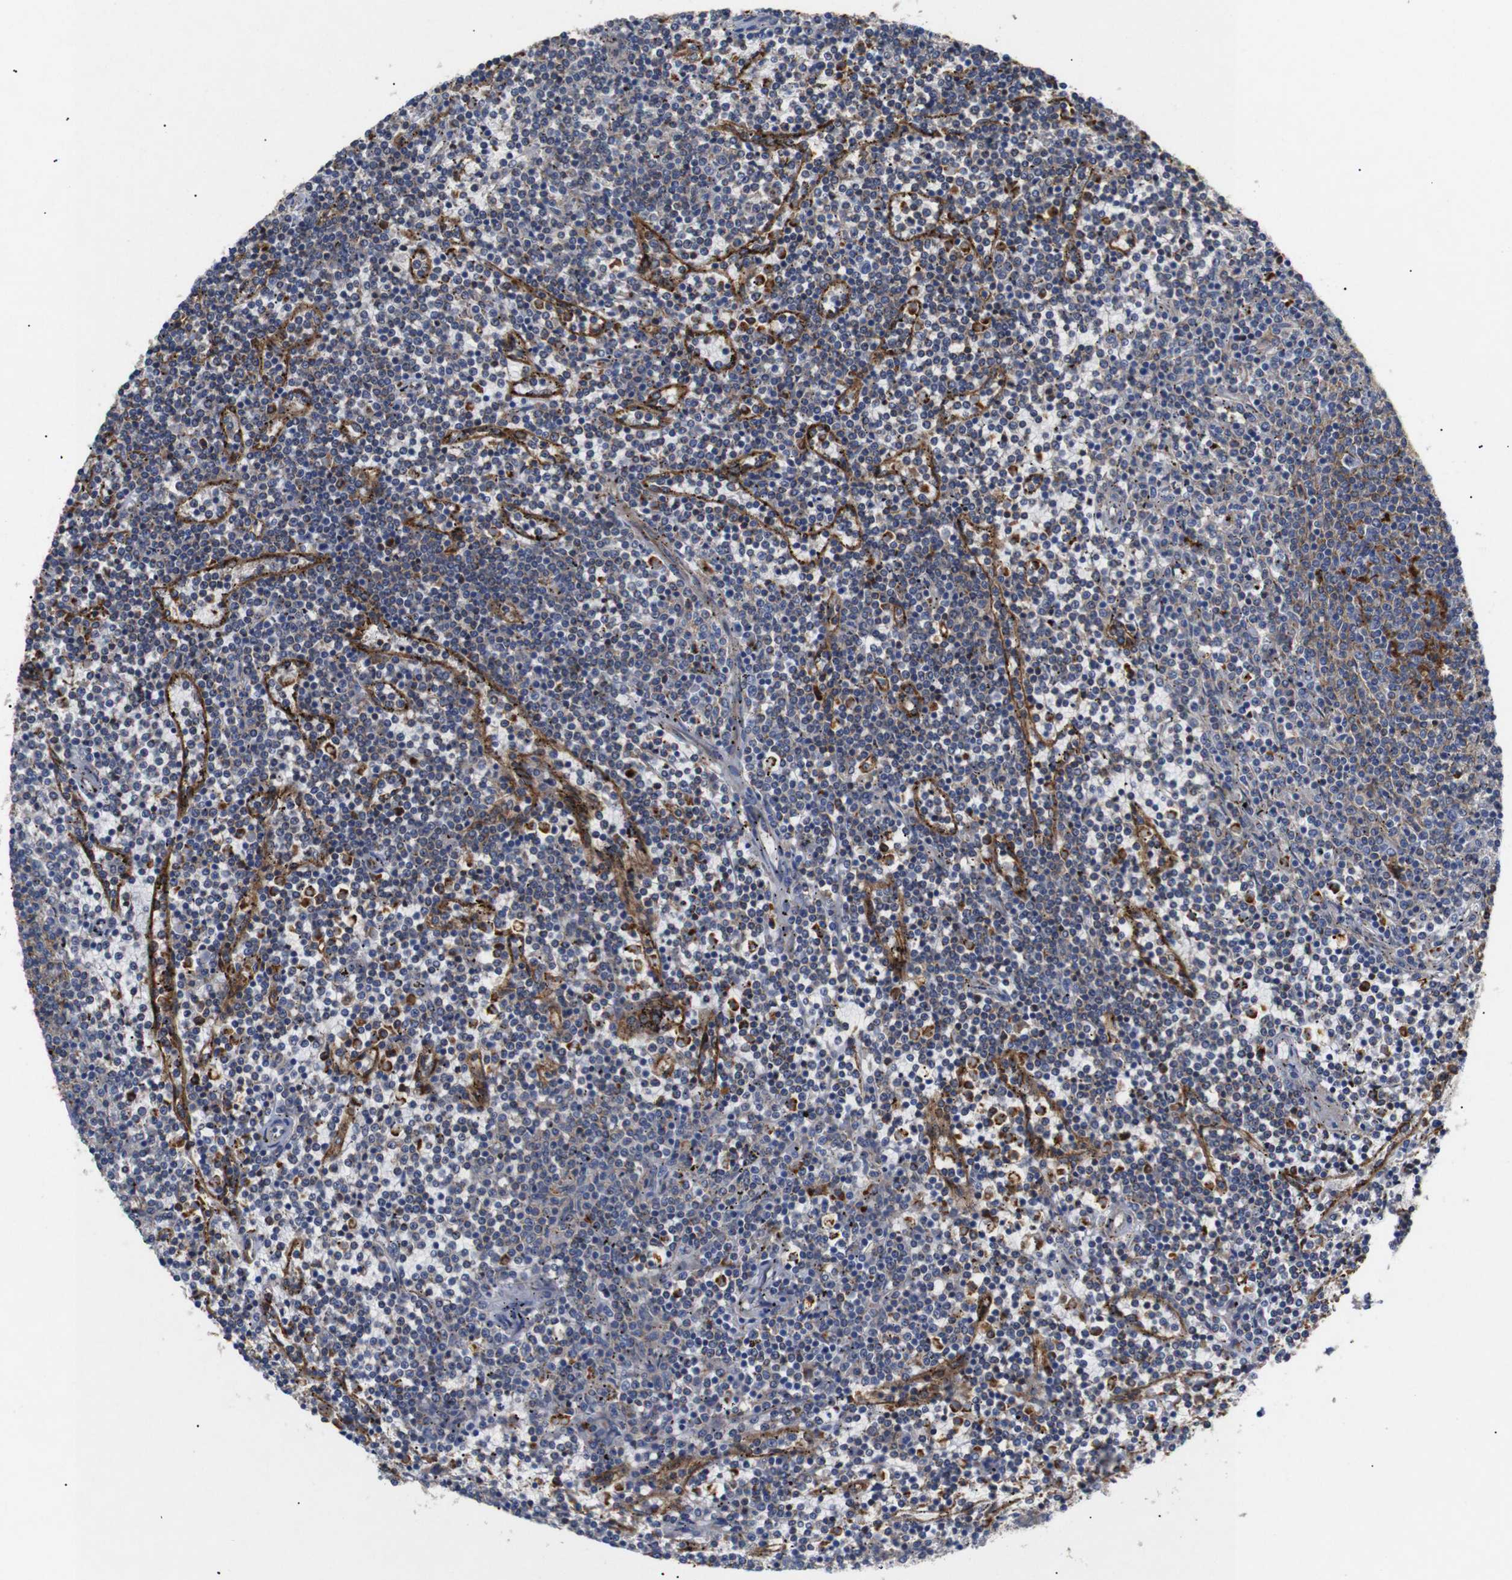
{"staining": {"intensity": "strong", "quantity": "<25%", "location": "cytoplasmic/membranous"}, "tissue": "lymphoma", "cell_type": "Tumor cells", "image_type": "cancer", "snomed": [{"axis": "morphology", "description": "Malignant lymphoma, non-Hodgkin's type, Low grade"}, {"axis": "topography", "description": "Spleen"}], "caption": "A high-resolution photomicrograph shows immunohistochemistry (IHC) staining of low-grade malignant lymphoma, non-Hodgkin's type, which shows strong cytoplasmic/membranous positivity in about <25% of tumor cells.", "gene": "SDCBP", "patient": {"sex": "female", "age": 50}}